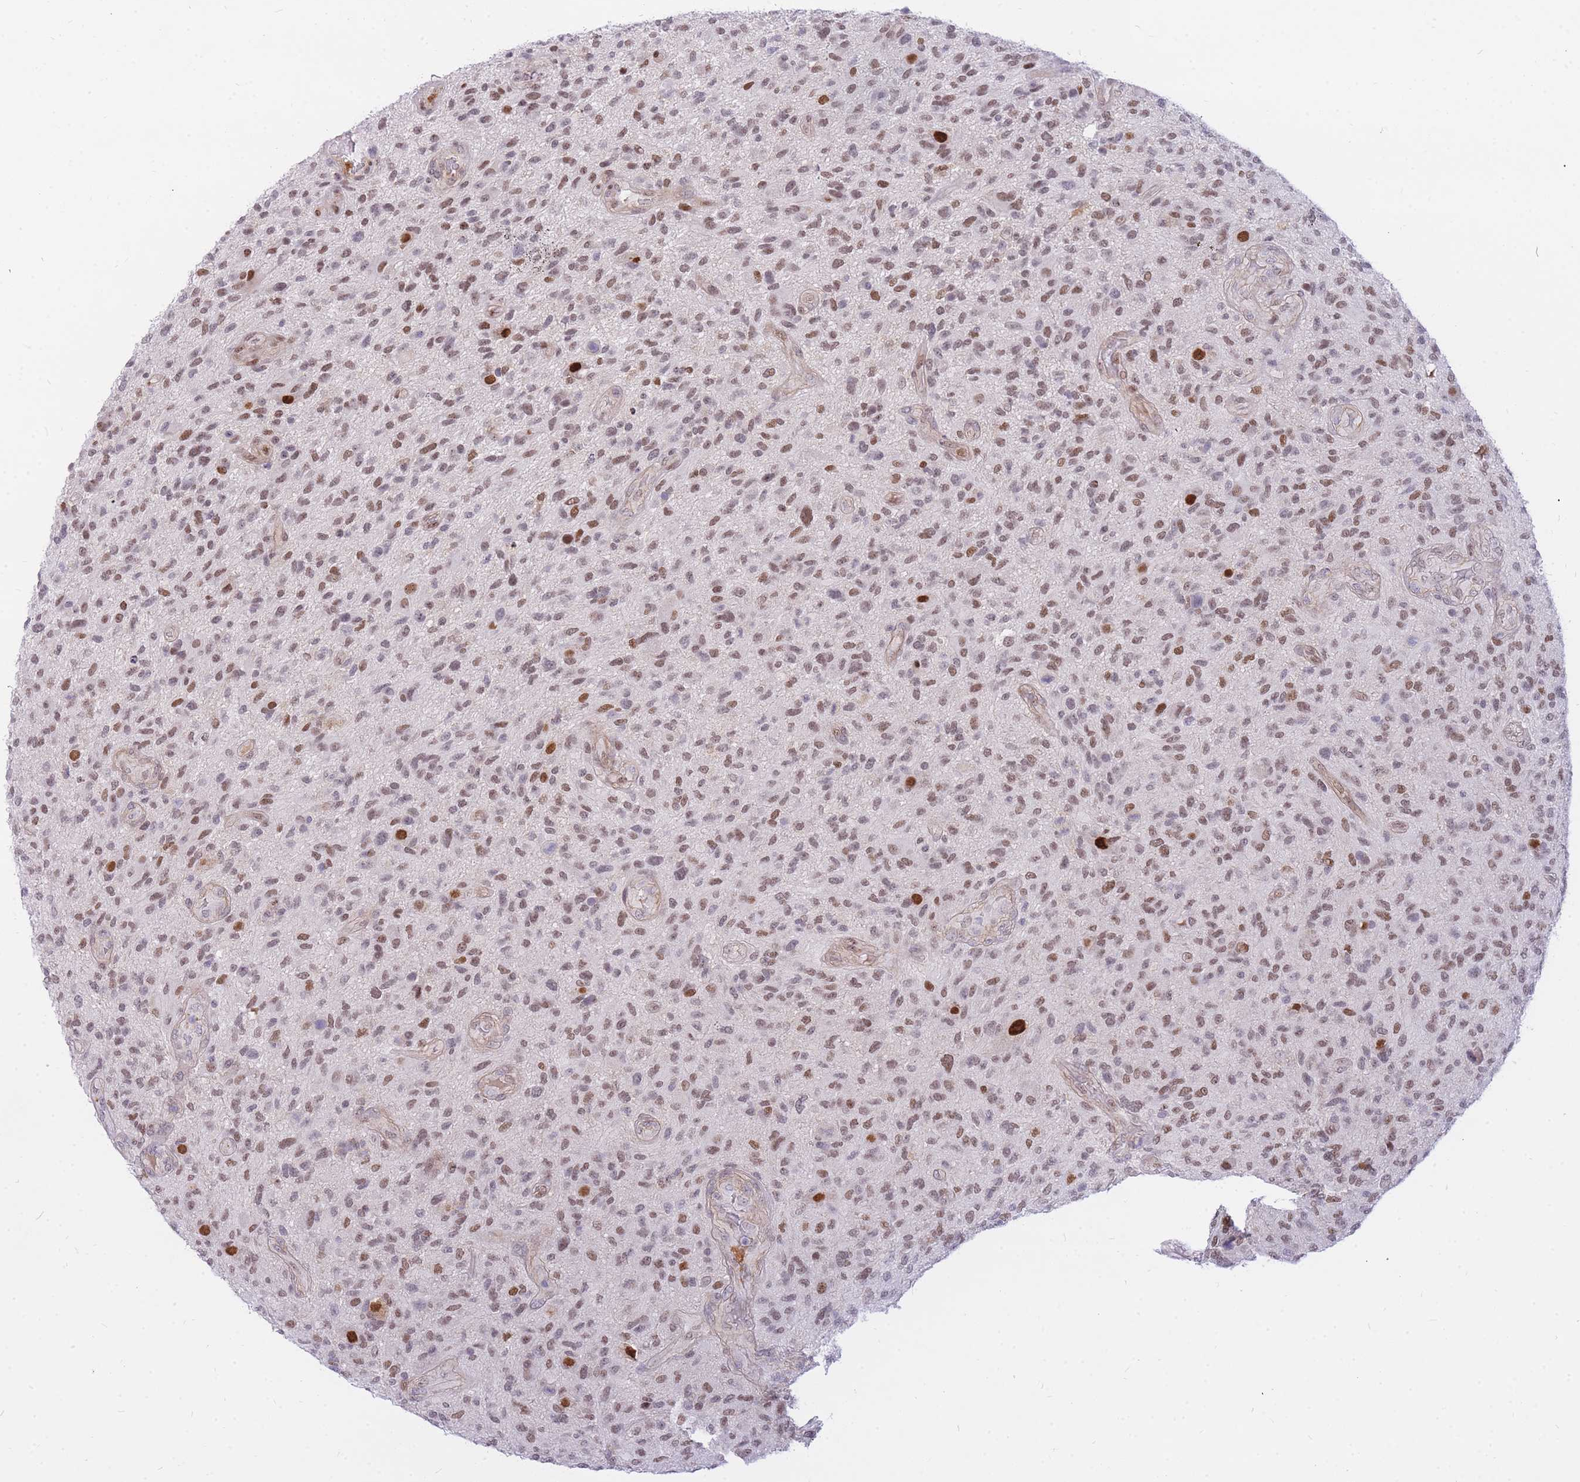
{"staining": {"intensity": "moderate", "quantity": ">75%", "location": "nuclear"}, "tissue": "glioma", "cell_type": "Tumor cells", "image_type": "cancer", "snomed": [{"axis": "morphology", "description": "Glioma, malignant, High grade"}, {"axis": "topography", "description": "Brain"}], "caption": "The micrograph demonstrates a brown stain indicating the presence of a protein in the nuclear of tumor cells in malignant glioma (high-grade).", "gene": "TLE2", "patient": {"sex": "male", "age": 47}}